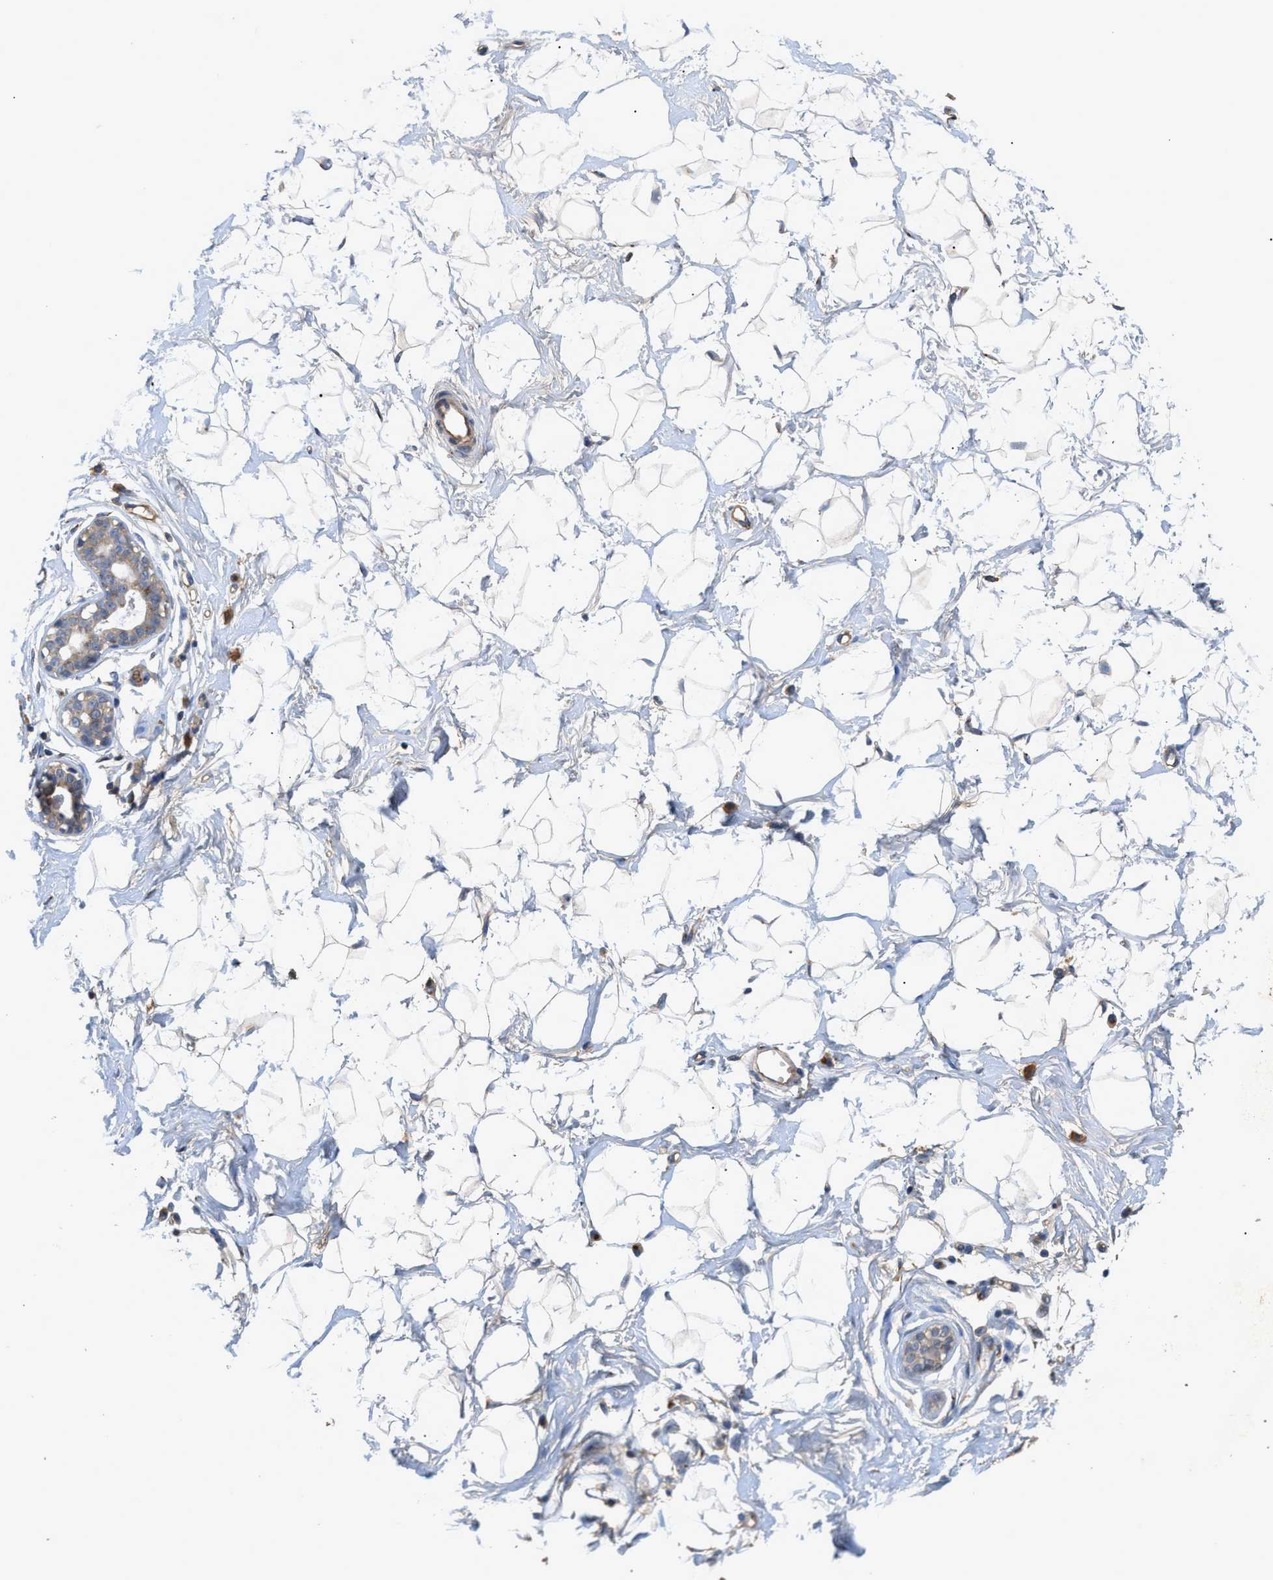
{"staining": {"intensity": "negative", "quantity": "none", "location": "none"}, "tissue": "breast", "cell_type": "Adipocytes", "image_type": "normal", "snomed": [{"axis": "morphology", "description": "Normal tissue, NOS"}, {"axis": "topography", "description": "Breast"}], "caption": "The immunohistochemistry histopathology image has no significant positivity in adipocytes of breast. (Immunohistochemistry (ihc), brightfield microscopy, high magnification).", "gene": "SIK2", "patient": {"sex": "female", "age": 23}}